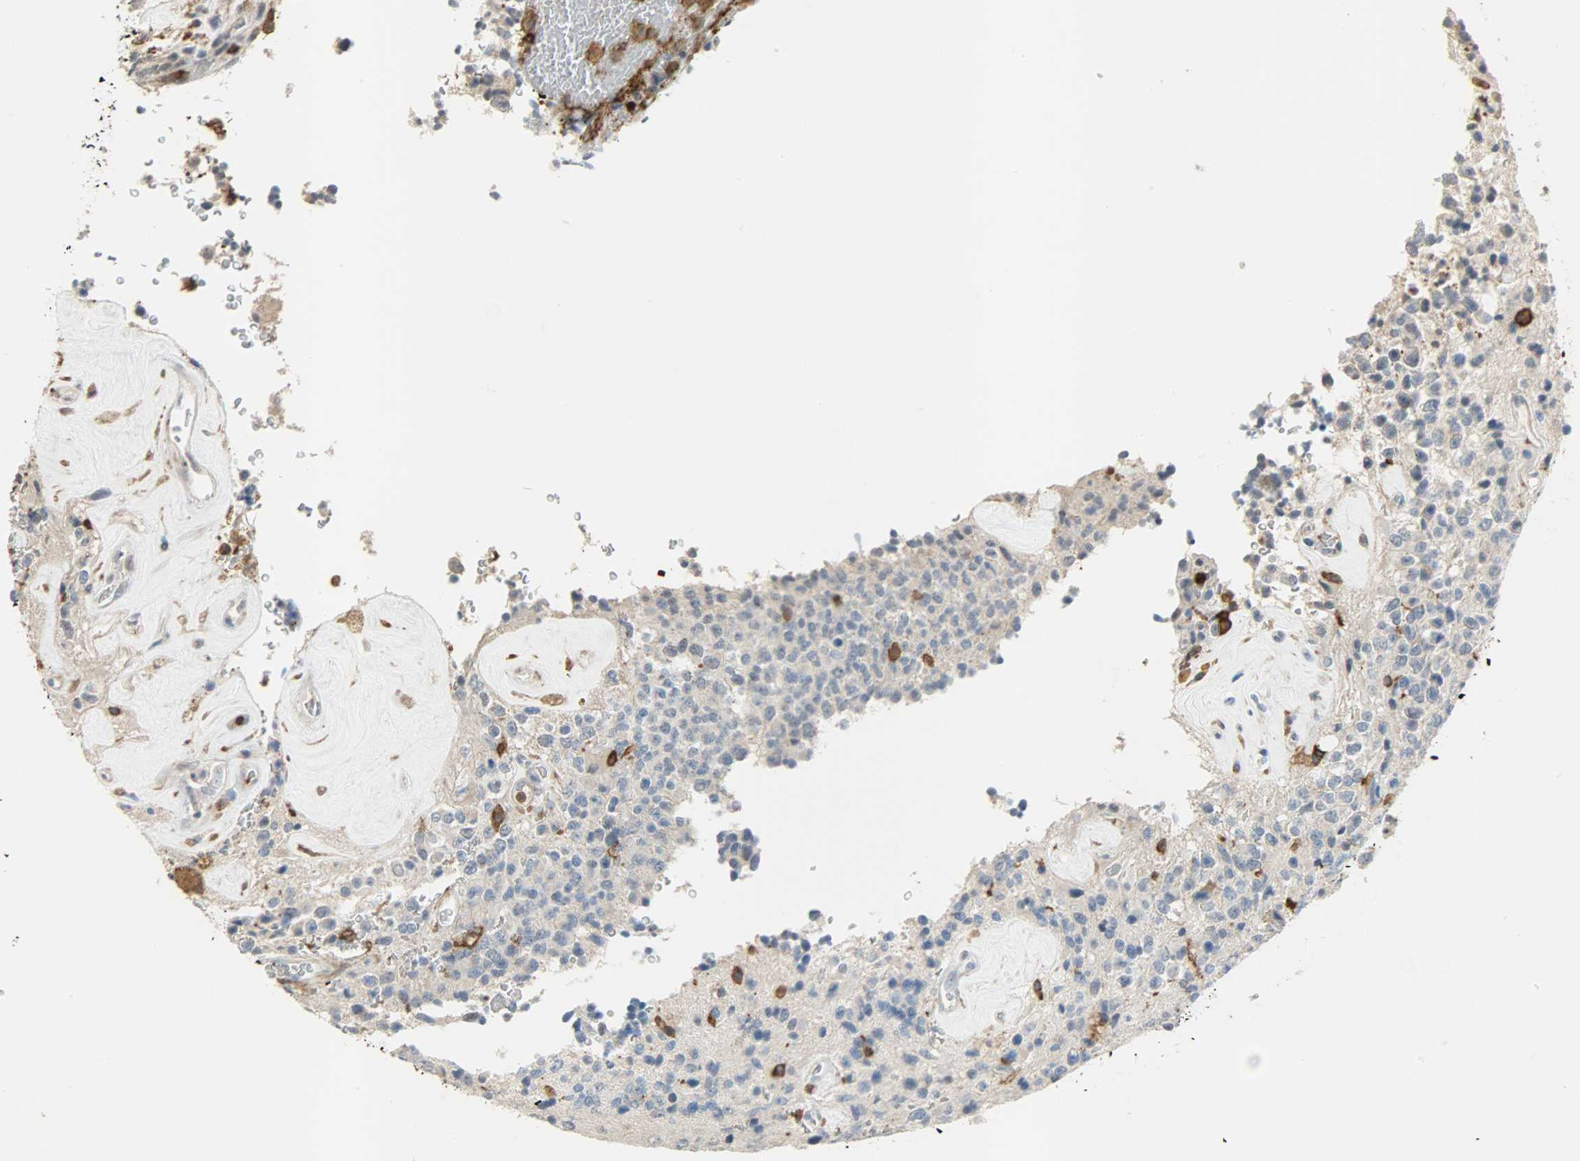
{"staining": {"intensity": "moderate", "quantity": "<25%", "location": "cytoplasmic/membranous"}, "tissue": "glioma", "cell_type": "Tumor cells", "image_type": "cancer", "snomed": [{"axis": "morphology", "description": "Glioma, malignant, High grade"}, {"axis": "topography", "description": "pancreas cauda"}], "caption": "DAB immunohistochemical staining of glioma displays moderate cytoplasmic/membranous protein expression in approximately <25% of tumor cells.", "gene": "SKAP2", "patient": {"sex": "male", "age": 60}}